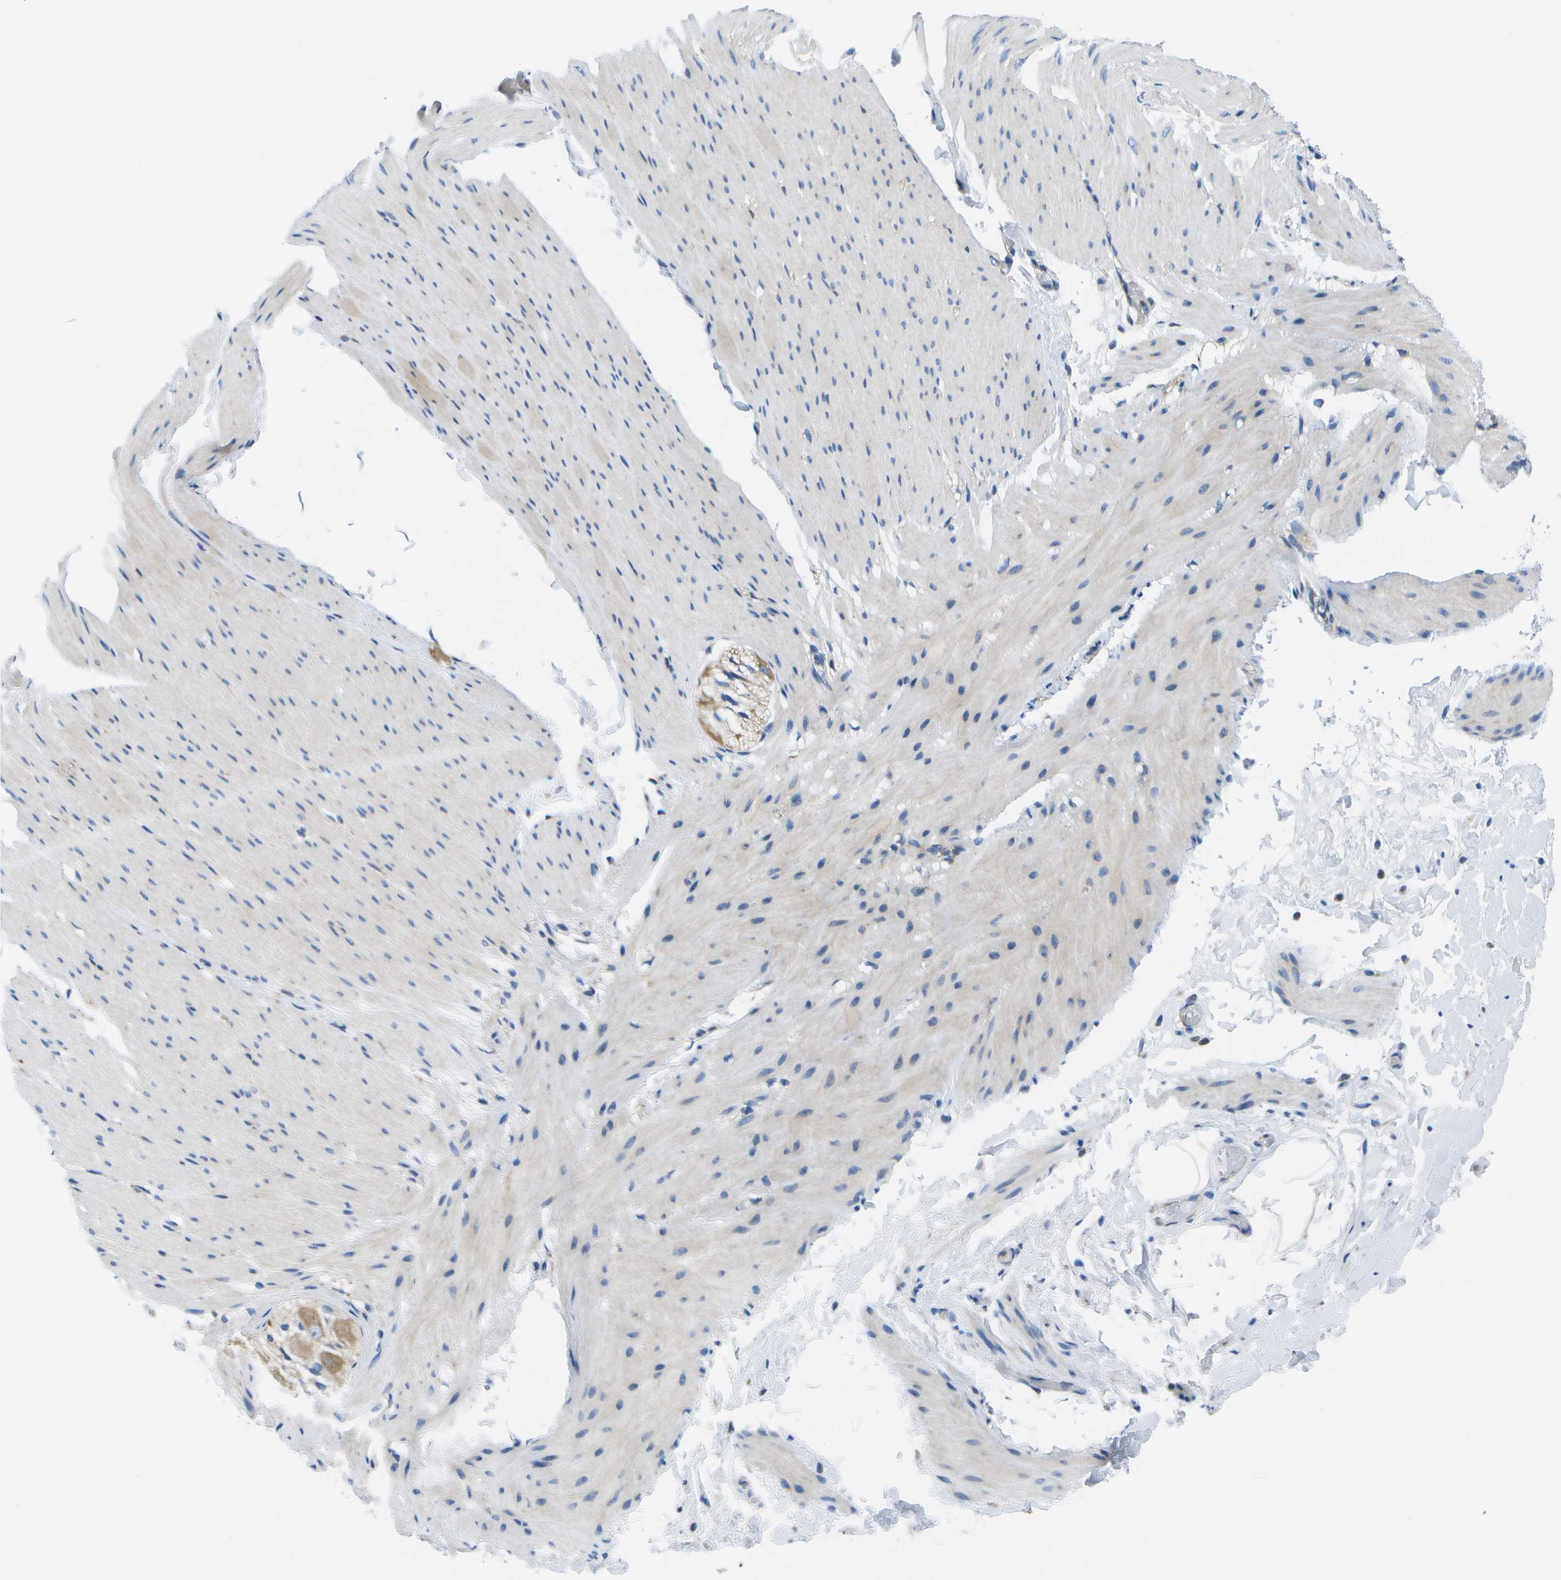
{"staining": {"intensity": "weak", "quantity": "25%-75%", "location": "cytoplasmic/membranous"}, "tissue": "smooth muscle", "cell_type": "Smooth muscle cells", "image_type": "normal", "snomed": [{"axis": "morphology", "description": "Normal tissue, NOS"}, {"axis": "topography", "description": "Smooth muscle"}, {"axis": "topography", "description": "Colon"}], "caption": "Protein expression analysis of unremarkable smooth muscle demonstrates weak cytoplasmic/membranous expression in approximately 25%-75% of smooth muscle cells. The protein of interest is stained brown, and the nuclei are stained in blue (DAB (3,3'-diaminobenzidine) IHC with brightfield microscopy, high magnification).", "gene": "GDF5", "patient": {"sex": "male", "age": 67}}